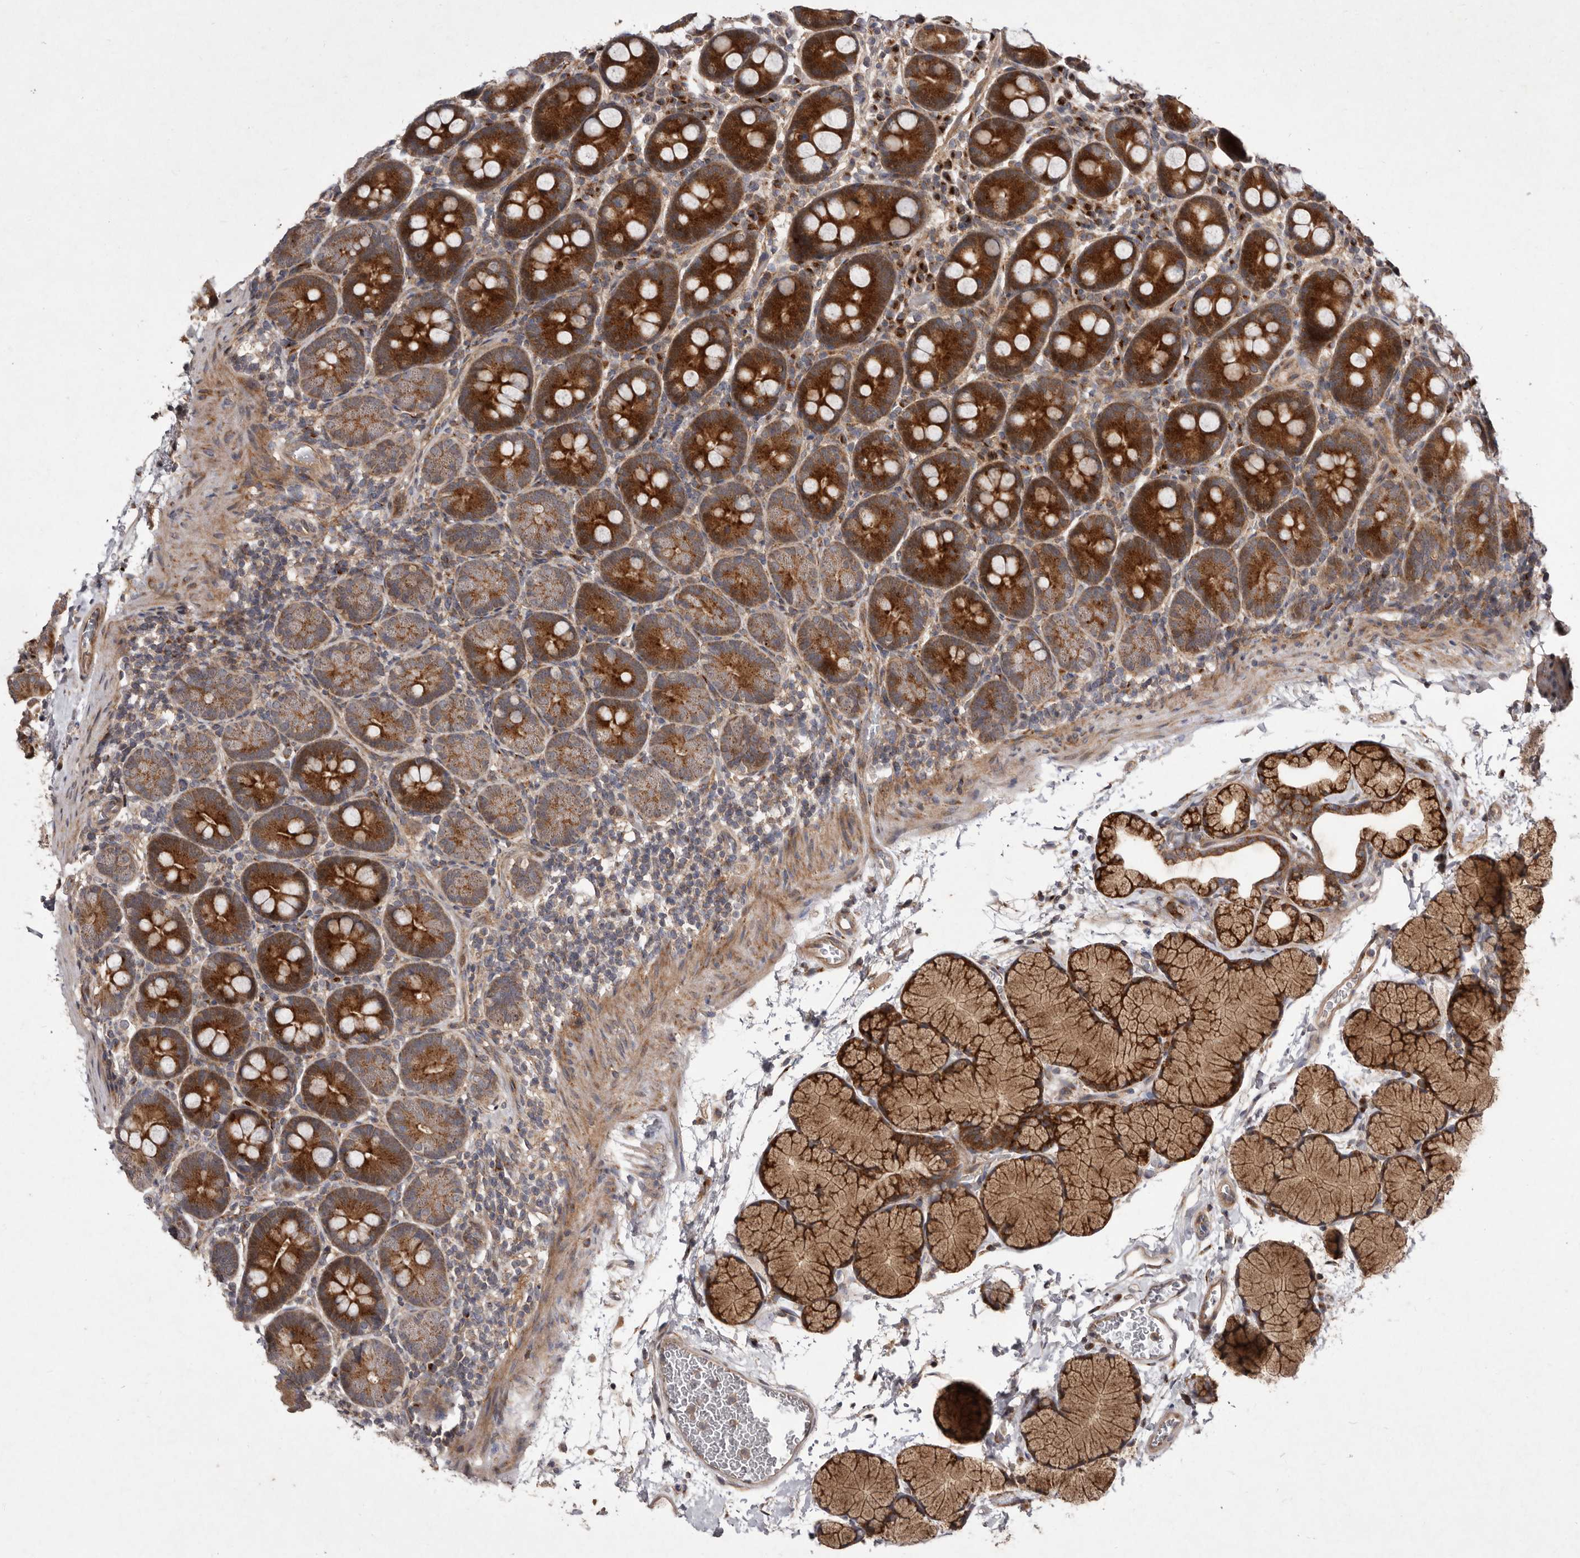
{"staining": {"intensity": "strong", "quantity": ">75%", "location": "cytoplasmic/membranous"}, "tissue": "duodenum", "cell_type": "Glandular cells", "image_type": "normal", "snomed": [{"axis": "morphology", "description": "Normal tissue, NOS"}, {"axis": "topography", "description": "Duodenum"}], "caption": "DAB (3,3'-diaminobenzidine) immunohistochemical staining of unremarkable duodenum demonstrates strong cytoplasmic/membranous protein staining in approximately >75% of glandular cells.", "gene": "FLAD1", "patient": {"sex": "male", "age": 35}}